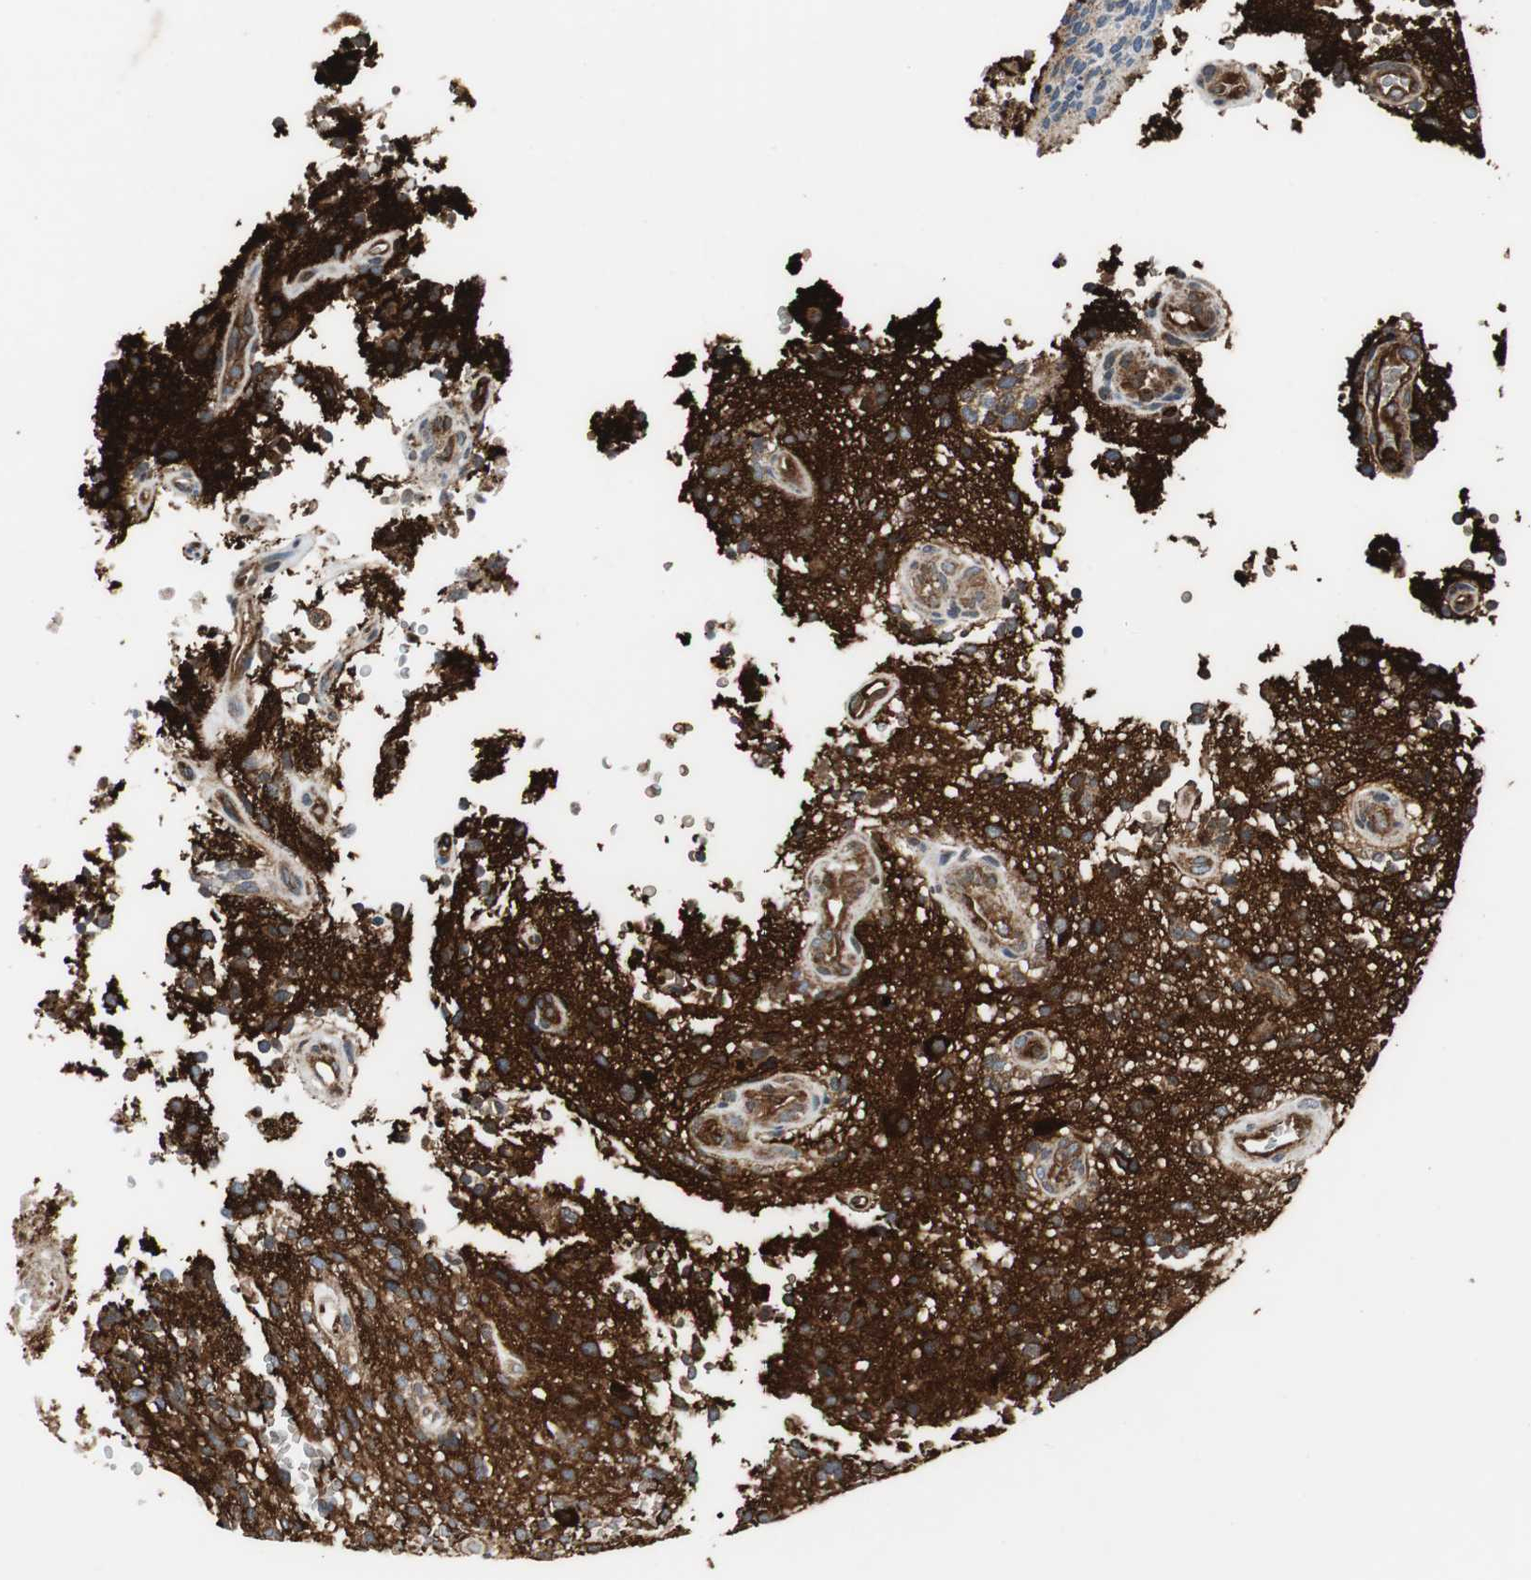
{"staining": {"intensity": "negative", "quantity": "none", "location": "none"}, "tissue": "glioma", "cell_type": "Tumor cells", "image_type": "cancer", "snomed": [{"axis": "morphology", "description": "Normal tissue, NOS"}, {"axis": "morphology", "description": "Glioma, malignant, High grade"}, {"axis": "topography", "description": "Cerebral cortex"}], "caption": "Photomicrograph shows no significant protein staining in tumor cells of glioma. The staining is performed using DAB brown chromogen with nuclei counter-stained in using hematoxylin.", "gene": "TUBA4A", "patient": {"sex": "male", "age": 75}}